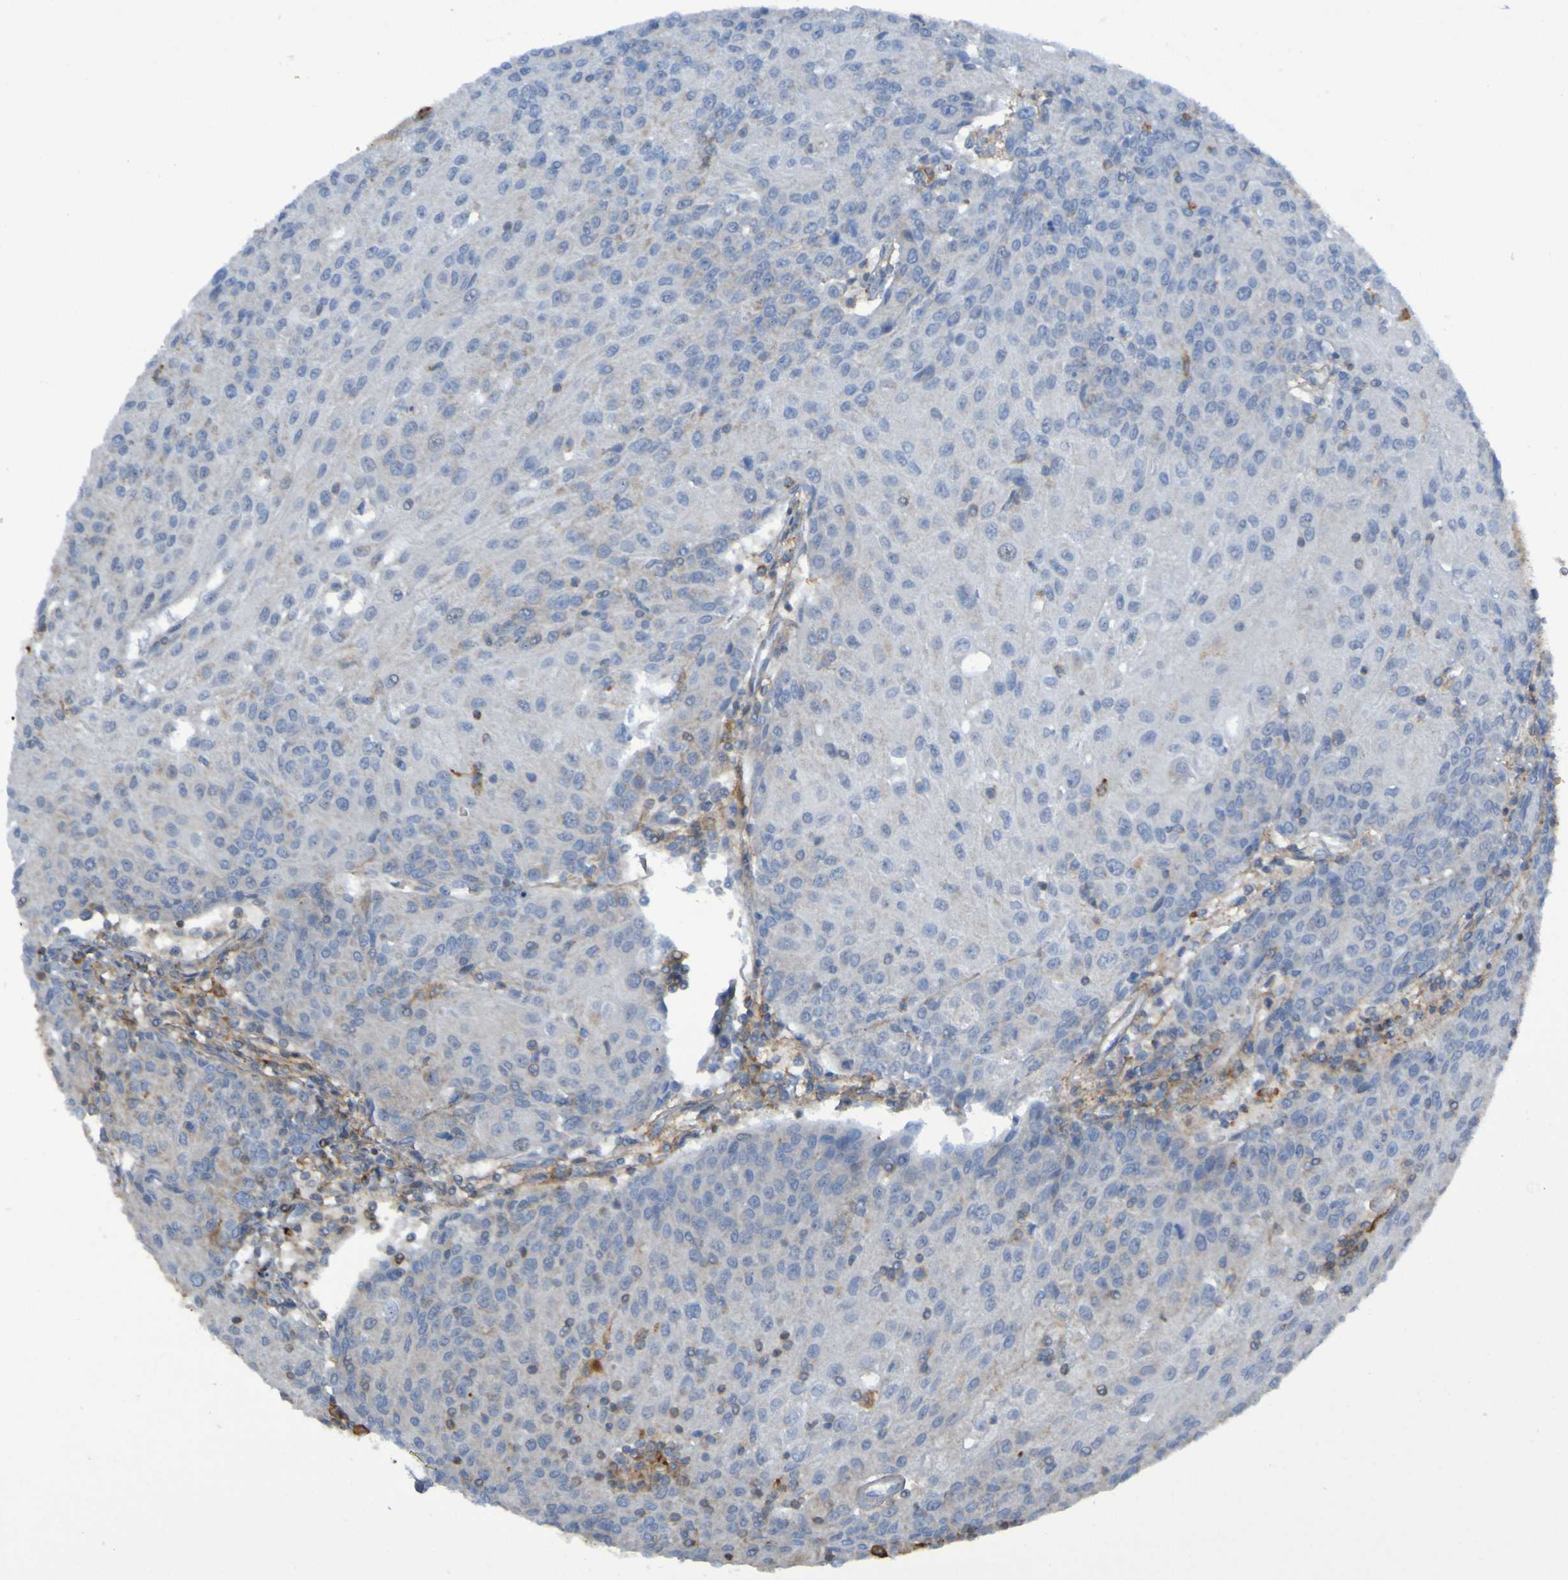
{"staining": {"intensity": "negative", "quantity": "none", "location": "none"}, "tissue": "urothelial cancer", "cell_type": "Tumor cells", "image_type": "cancer", "snomed": [{"axis": "morphology", "description": "Urothelial carcinoma, High grade"}, {"axis": "topography", "description": "Urinary bladder"}], "caption": "Immunohistochemistry (IHC) of human urothelial cancer displays no expression in tumor cells.", "gene": "PDGFB", "patient": {"sex": "female", "age": 85}}